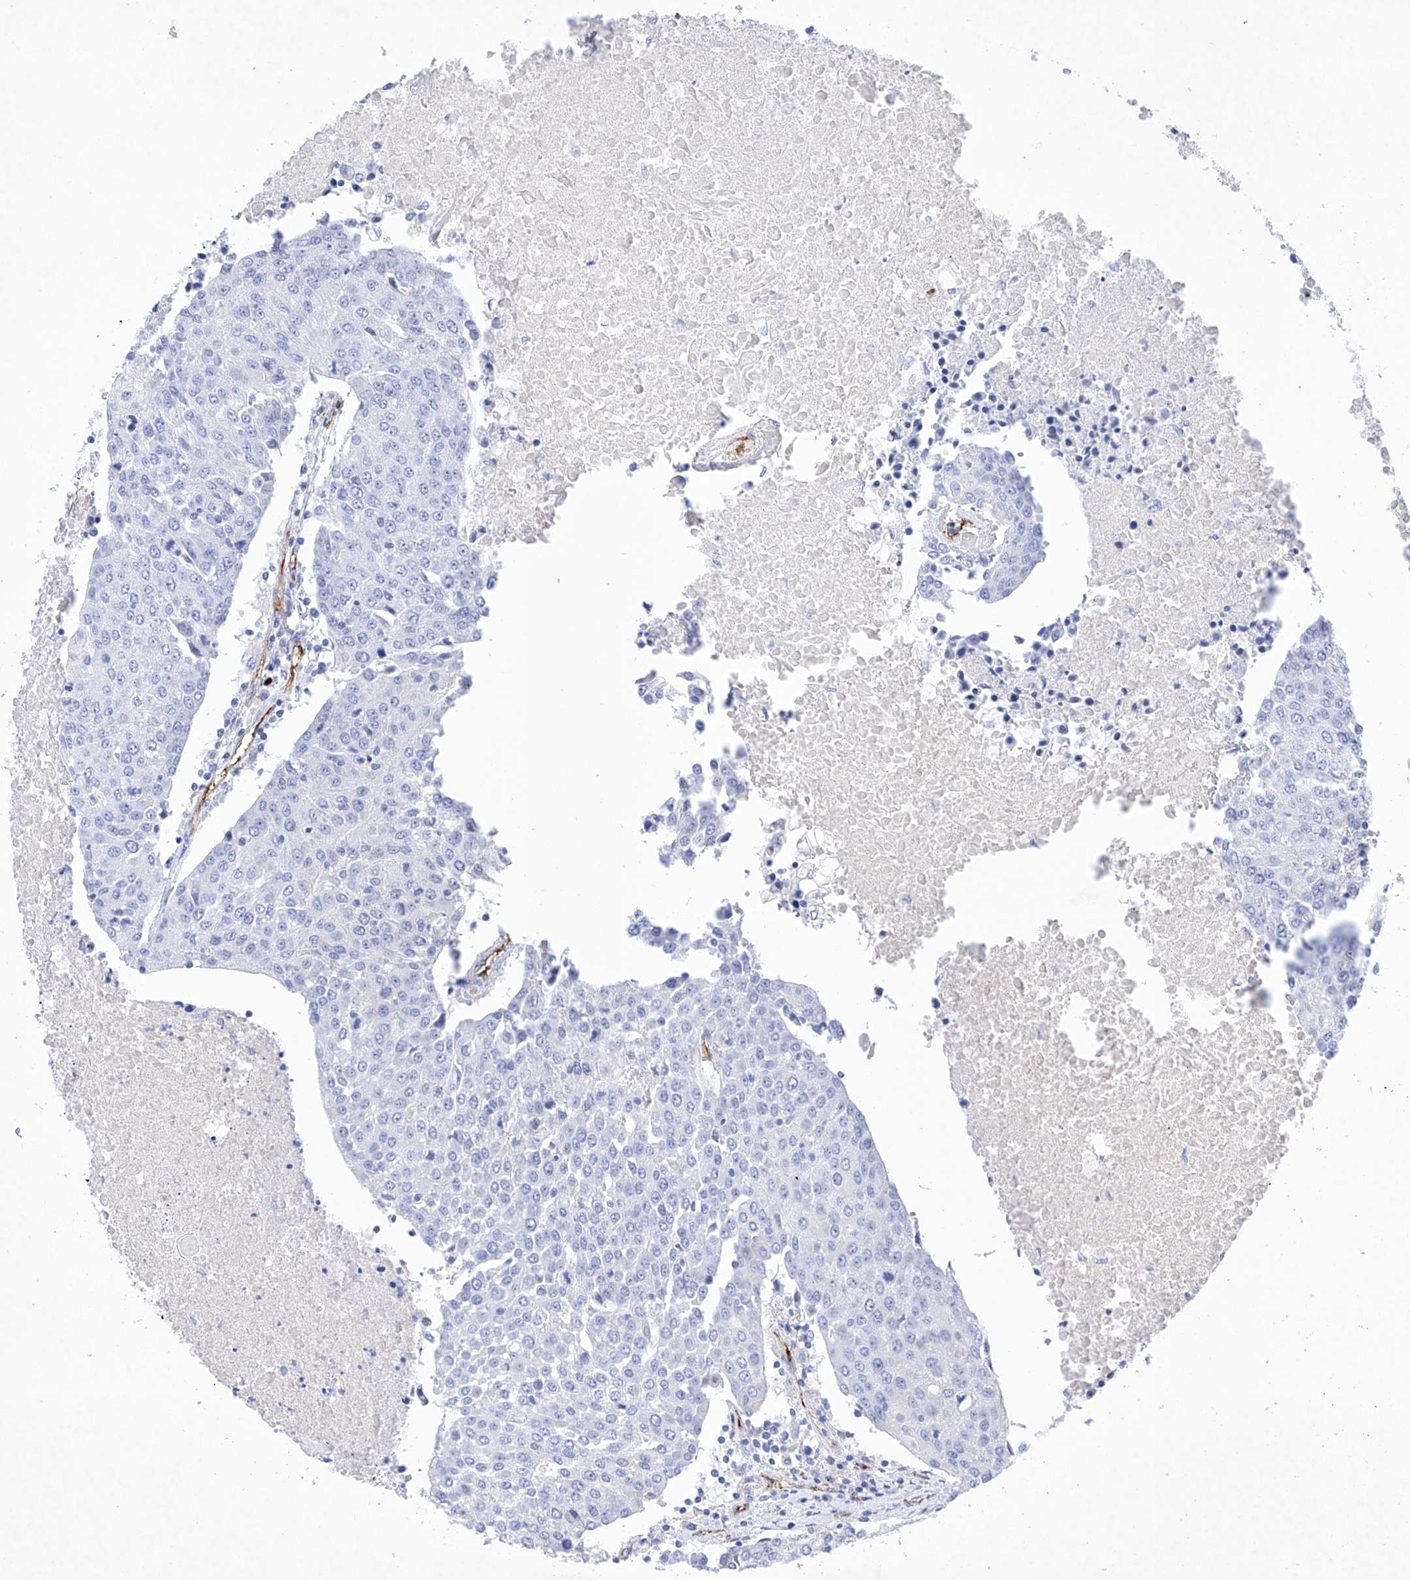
{"staining": {"intensity": "negative", "quantity": "none", "location": "none"}, "tissue": "urothelial cancer", "cell_type": "Tumor cells", "image_type": "cancer", "snomed": [{"axis": "morphology", "description": "Urothelial carcinoma, High grade"}, {"axis": "topography", "description": "Urinary bladder"}], "caption": "Immunohistochemical staining of urothelial cancer shows no significant positivity in tumor cells.", "gene": "ETV7", "patient": {"sex": "female", "age": 85}}